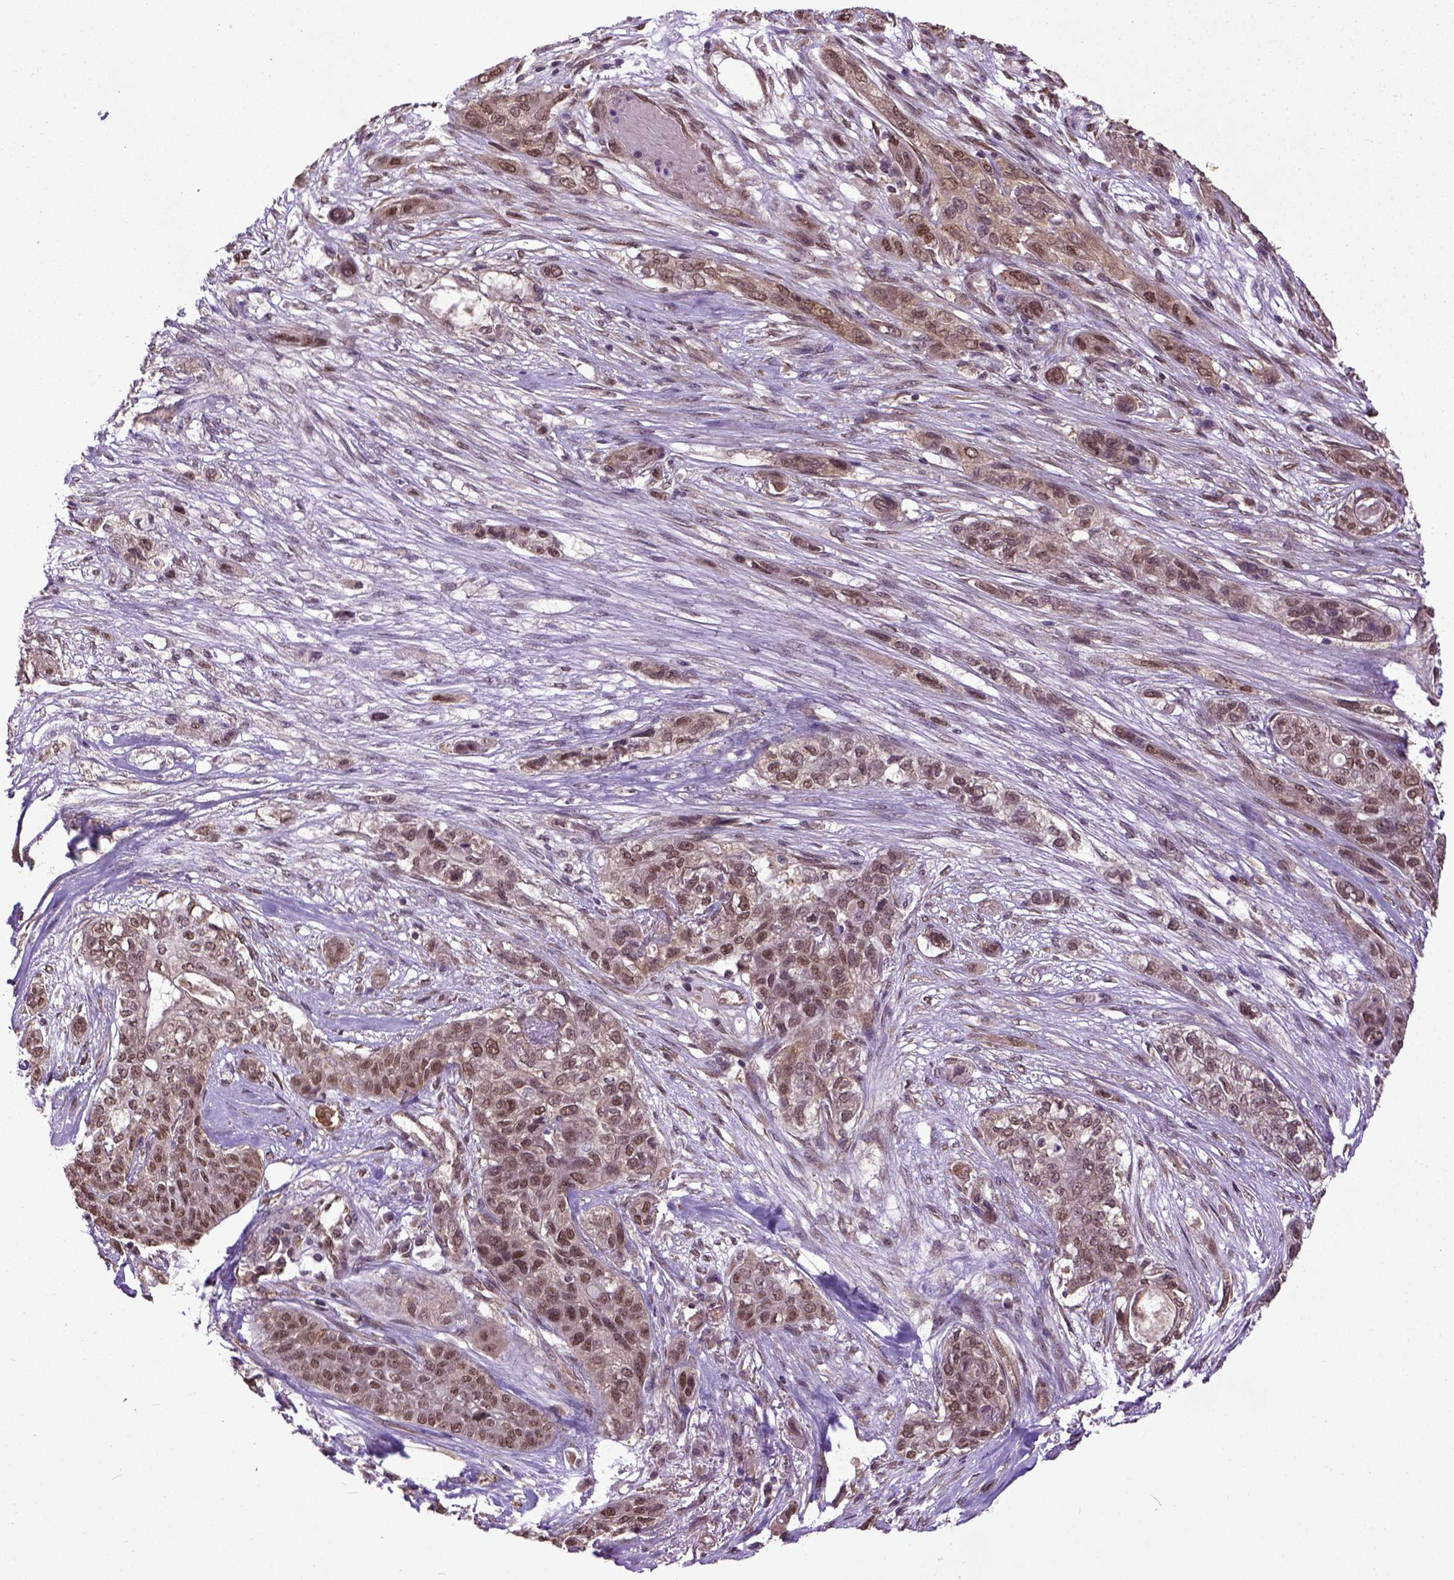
{"staining": {"intensity": "moderate", "quantity": "25%-75%", "location": "nuclear"}, "tissue": "lung cancer", "cell_type": "Tumor cells", "image_type": "cancer", "snomed": [{"axis": "morphology", "description": "Squamous cell carcinoma, NOS"}, {"axis": "topography", "description": "Lung"}], "caption": "Lung squamous cell carcinoma stained for a protein (brown) reveals moderate nuclear positive staining in approximately 25%-75% of tumor cells.", "gene": "UBA3", "patient": {"sex": "female", "age": 70}}